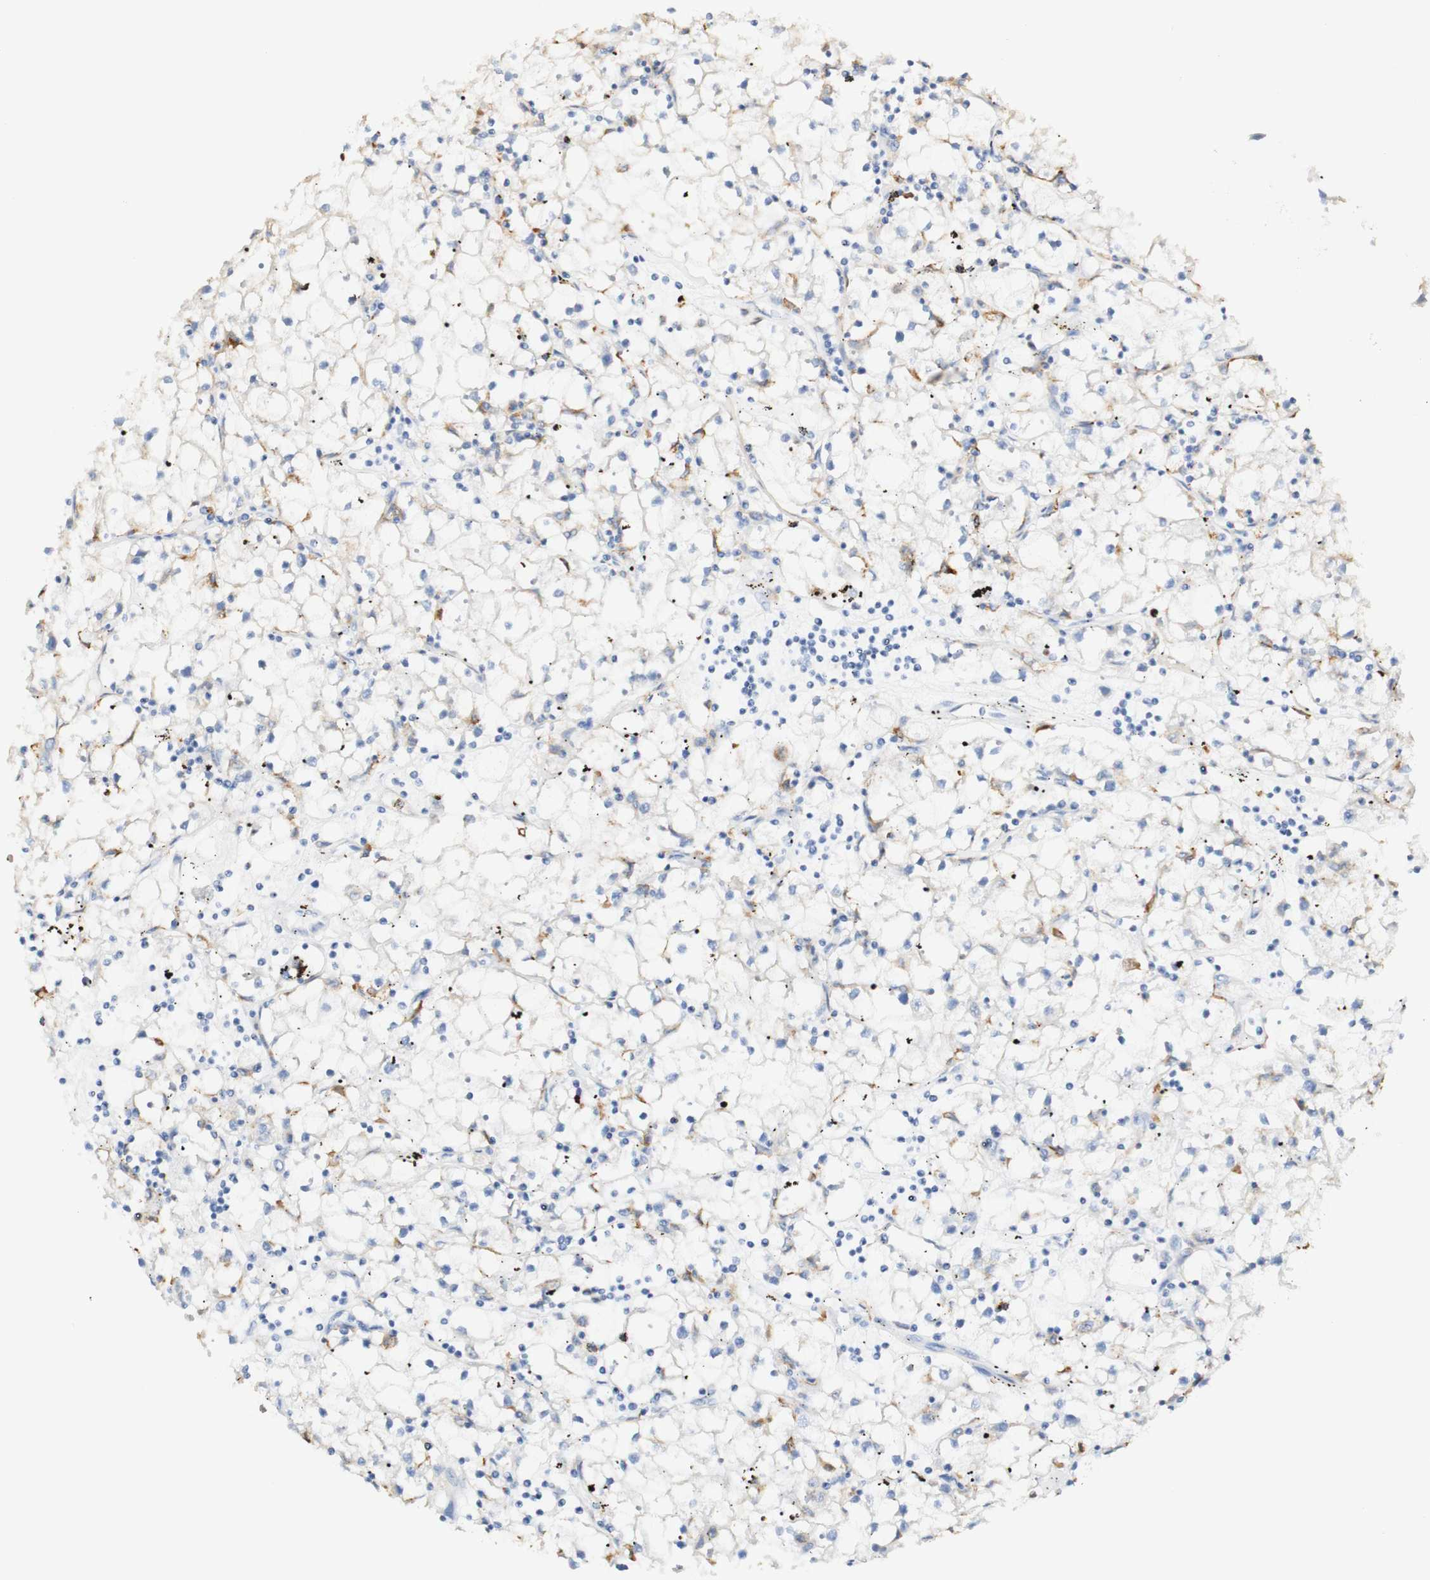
{"staining": {"intensity": "negative", "quantity": "none", "location": "none"}, "tissue": "renal cancer", "cell_type": "Tumor cells", "image_type": "cancer", "snomed": [{"axis": "morphology", "description": "Adenocarcinoma, NOS"}, {"axis": "topography", "description": "Kidney"}], "caption": "A micrograph of human renal cancer is negative for staining in tumor cells. The staining was performed using DAB (3,3'-diaminobenzidine) to visualize the protein expression in brown, while the nuclei were stained in blue with hematoxylin (Magnification: 20x).", "gene": "FCGRT", "patient": {"sex": "male", "age": 56}}